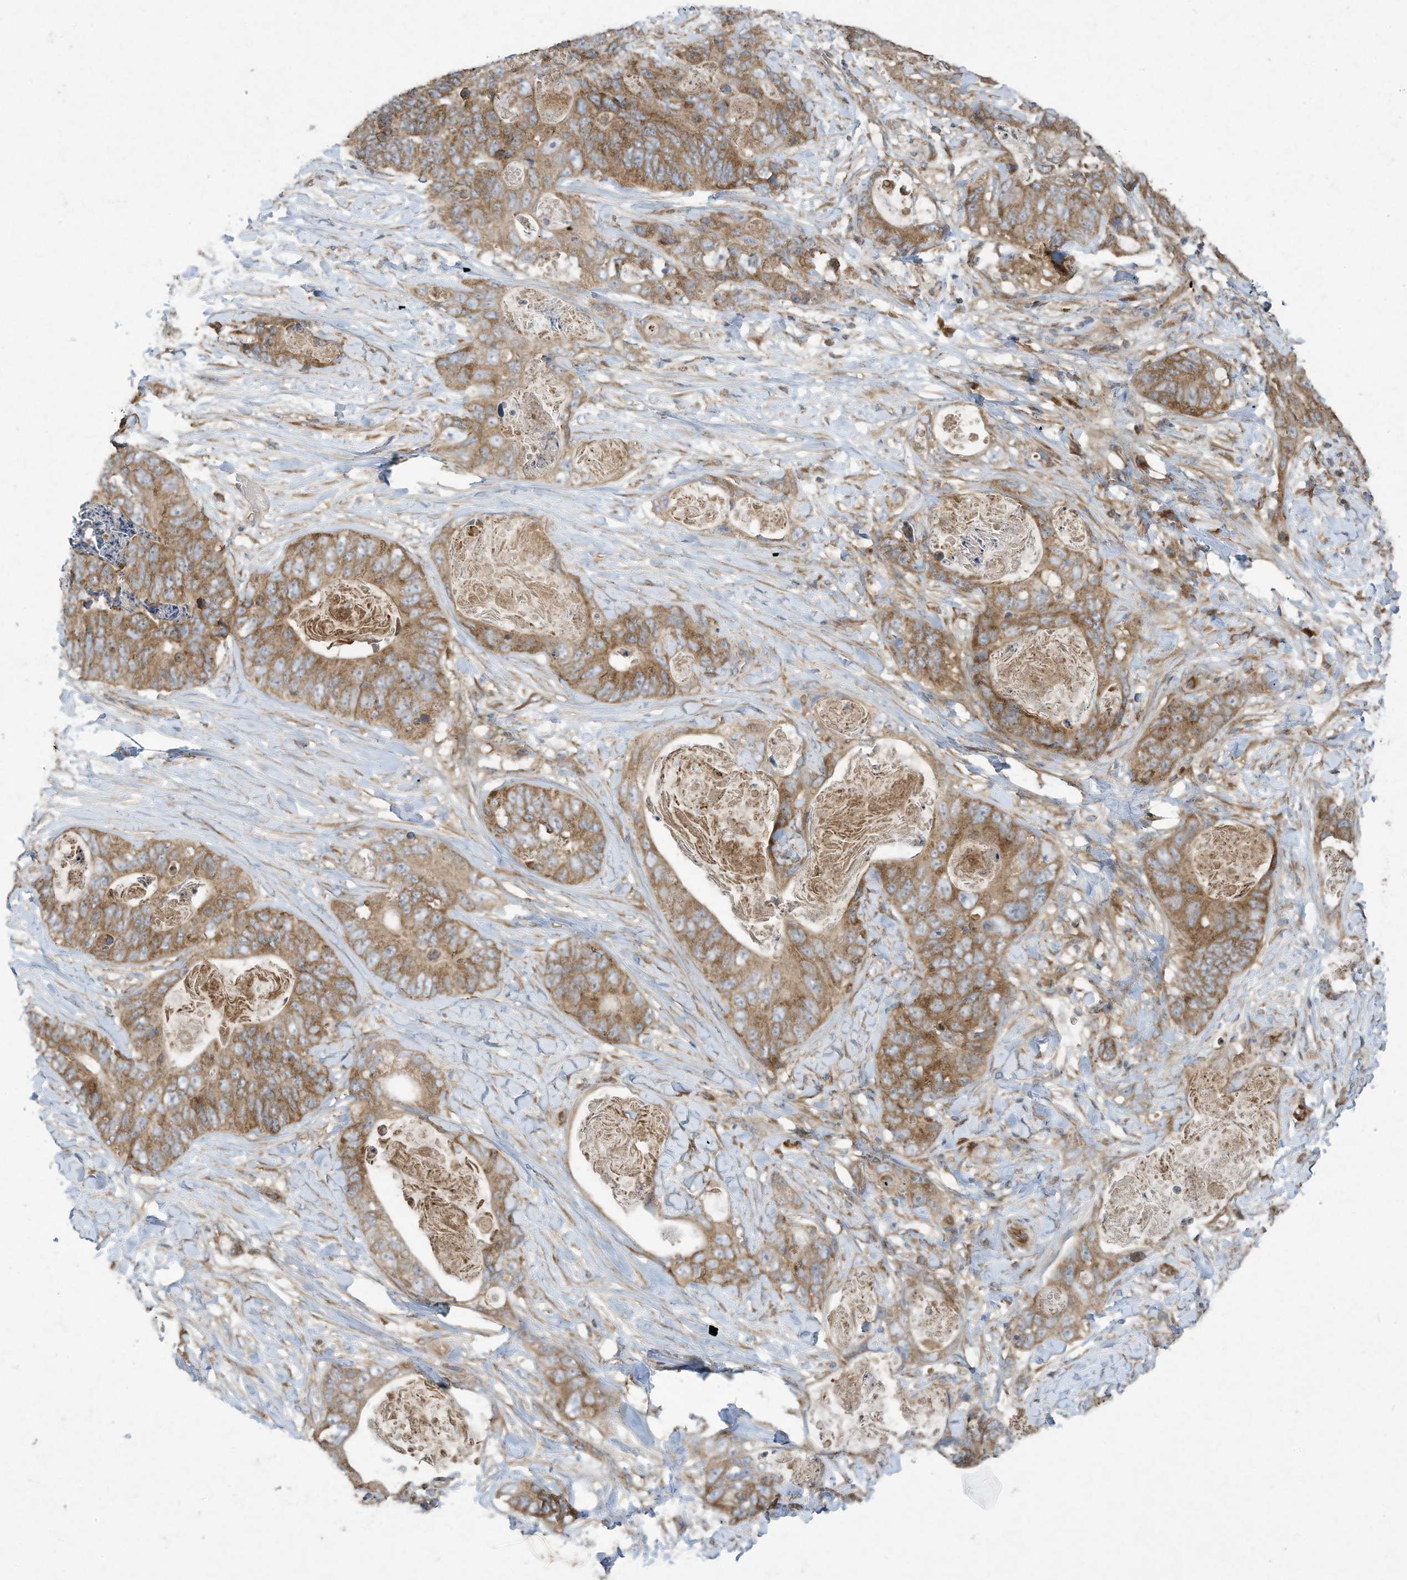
{"staining": {"intensity": "moderate", "quantity": ">75%", "location": "cytoplasmic/membranous"}, "tissue": "stomach cancer", "cell_type": "Tumor cells", "image_type": "cancer", "snomed": [{"axis": "morphology", "description": "Adenocarcinoma, NOS"}, {"axis": "topography", "description": "Stomach"}], "caption": "Protein staining of stomach cancer tissue demonstrates moderate cytoplasmic/membranous expression in approximately >75% of tumor cells. (DAB (3,3'-diaminobenzidine) IHC with brightfield microscopy, high magnification).", "gene": "SYNJ2", "patient": {"sex": "female", "age": 89}}